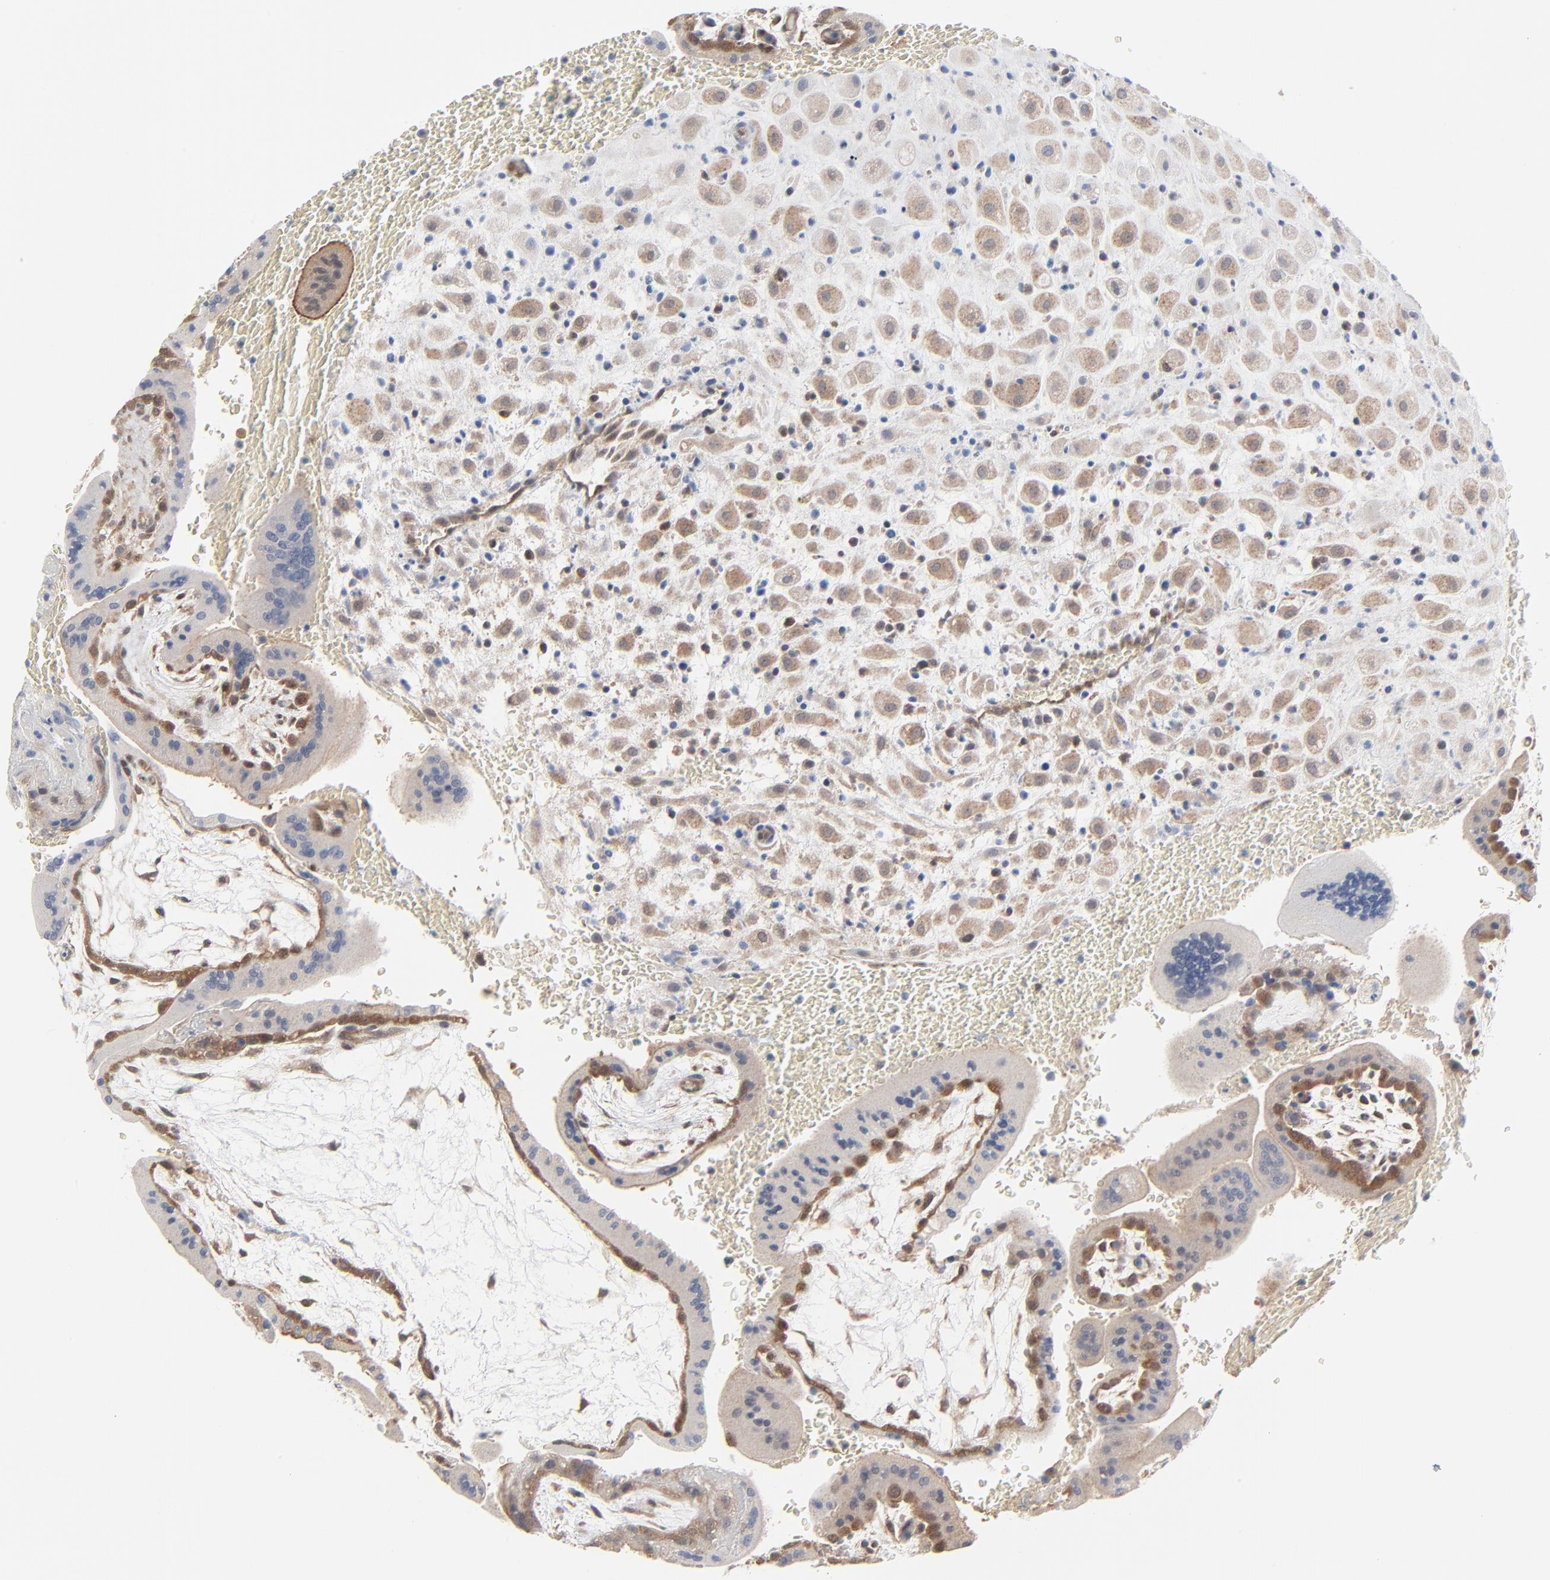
{"staining": {"intensity": "weak", "quantity": "25%-75%", "location": "cytoplasmic/membranous"}, "tissue": "placenta", "cell_type": "Decidual cells", "image_type": "normal", "snomed": [{"axis": "morphology", "description": "Normal tissue, NOS"}, {"axis": "topography", "description": "Placenta"}], "caption": "About 25%-75% of decidual cells in unremarkable human placenta exhibit weak cytoplasmic/membranous protein positivity as visualized by brown immunohistochemical staining.", "gene": "RPS6KB1", "patient": {"sex": "female", "age": 35}}